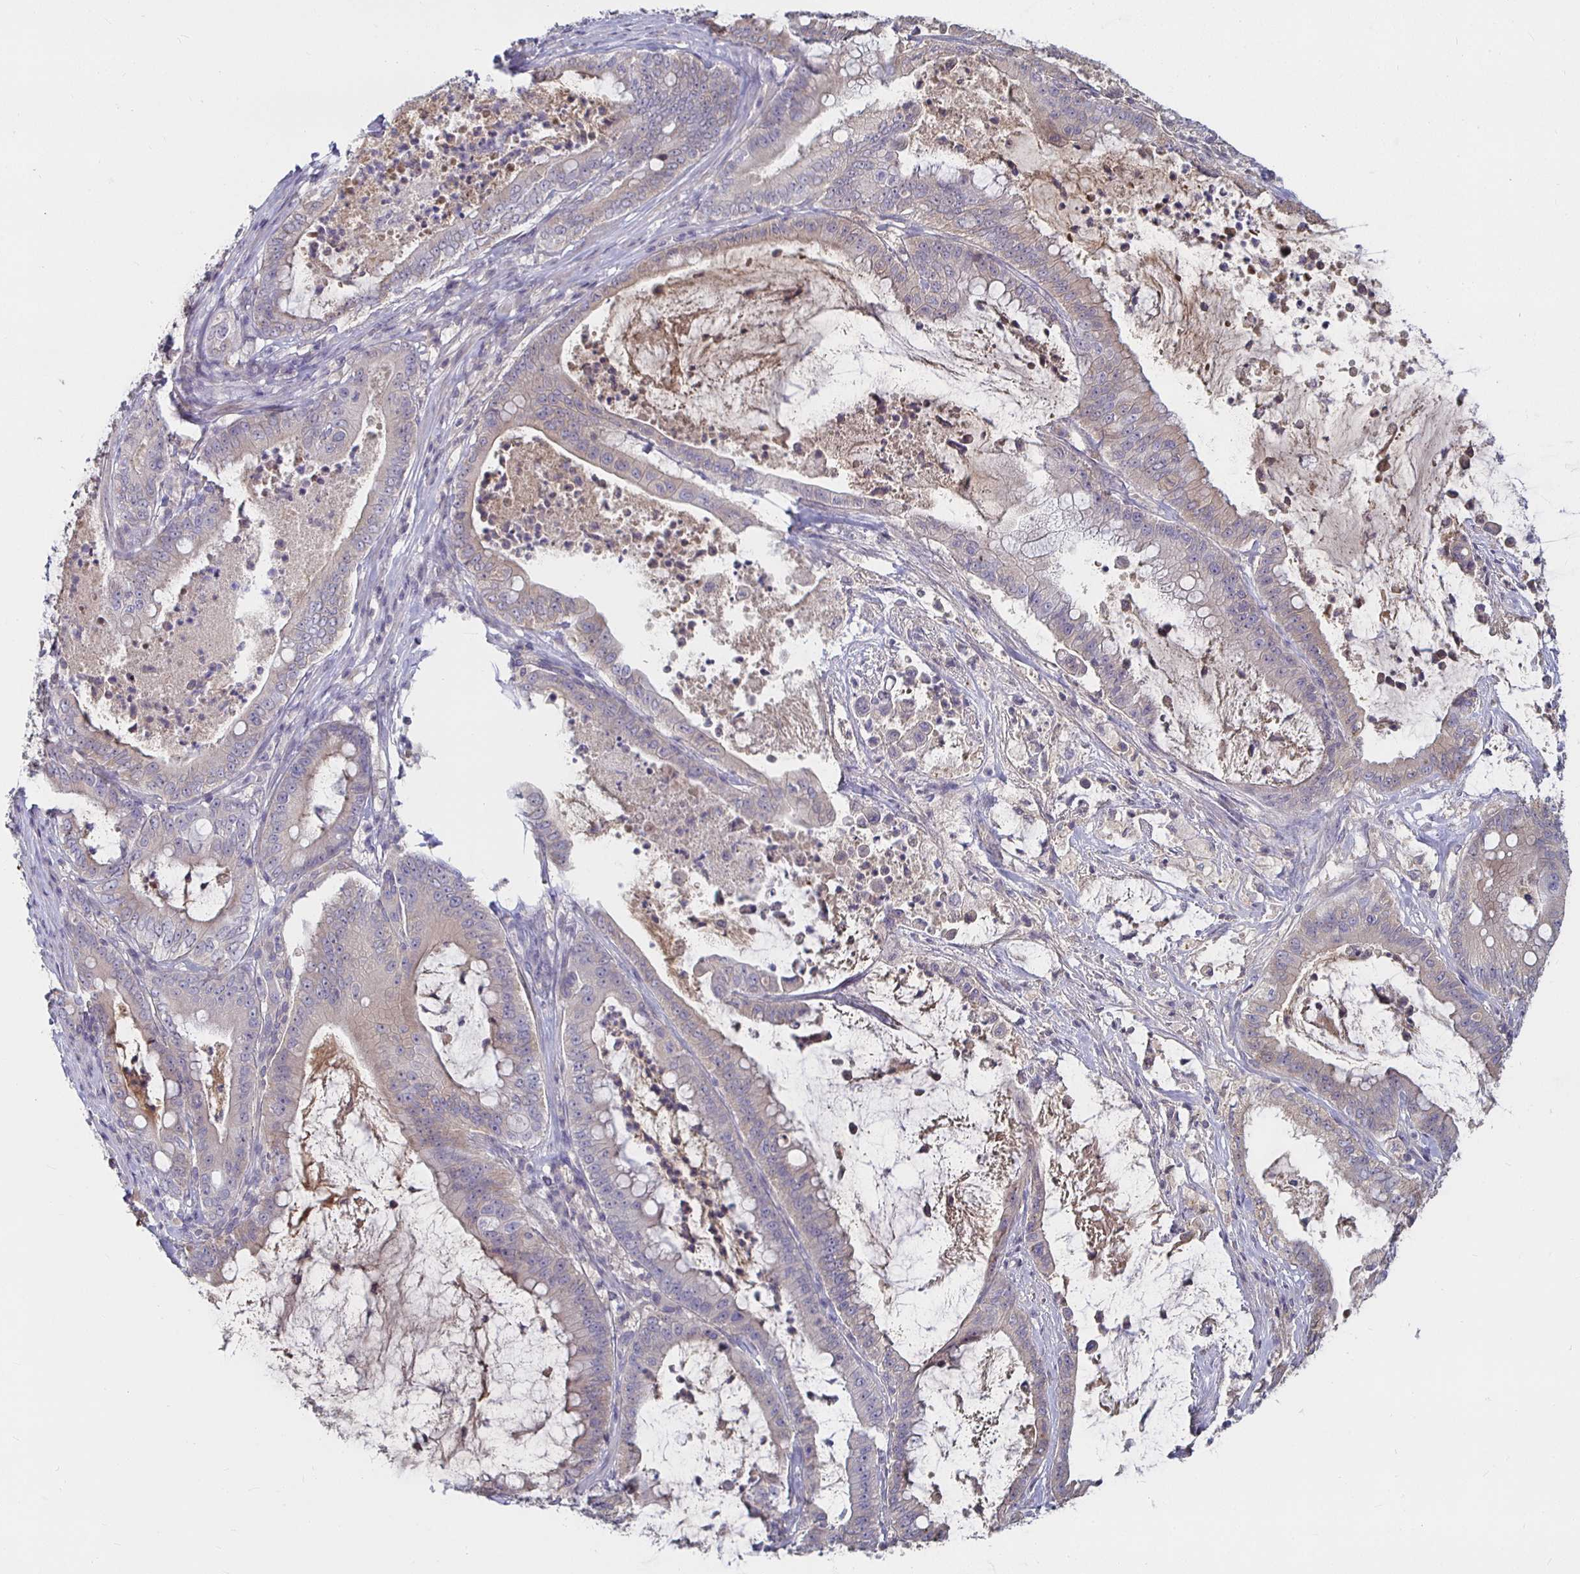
{"staining": {"intensity": "weak", "quantity": "<25%", "location": "cytoplasmic/membranous"}, "tissue": "pancreatic cancer", "cell_type": "Tumor cells", "image_type": "cancer", "snomed": [{"axis": "morphology", "description": "Adenocarcinoma, NOS"}, {"axis": "topography", "description": "Pancreas"}], "caption": "This is a micrograph of immunohistochemistry (IHC) staining of pancreatic cancer, which shows no staining in tumor cells.", "gene": "RNF144B", "patient": {"sex": "male", "age": 71}}